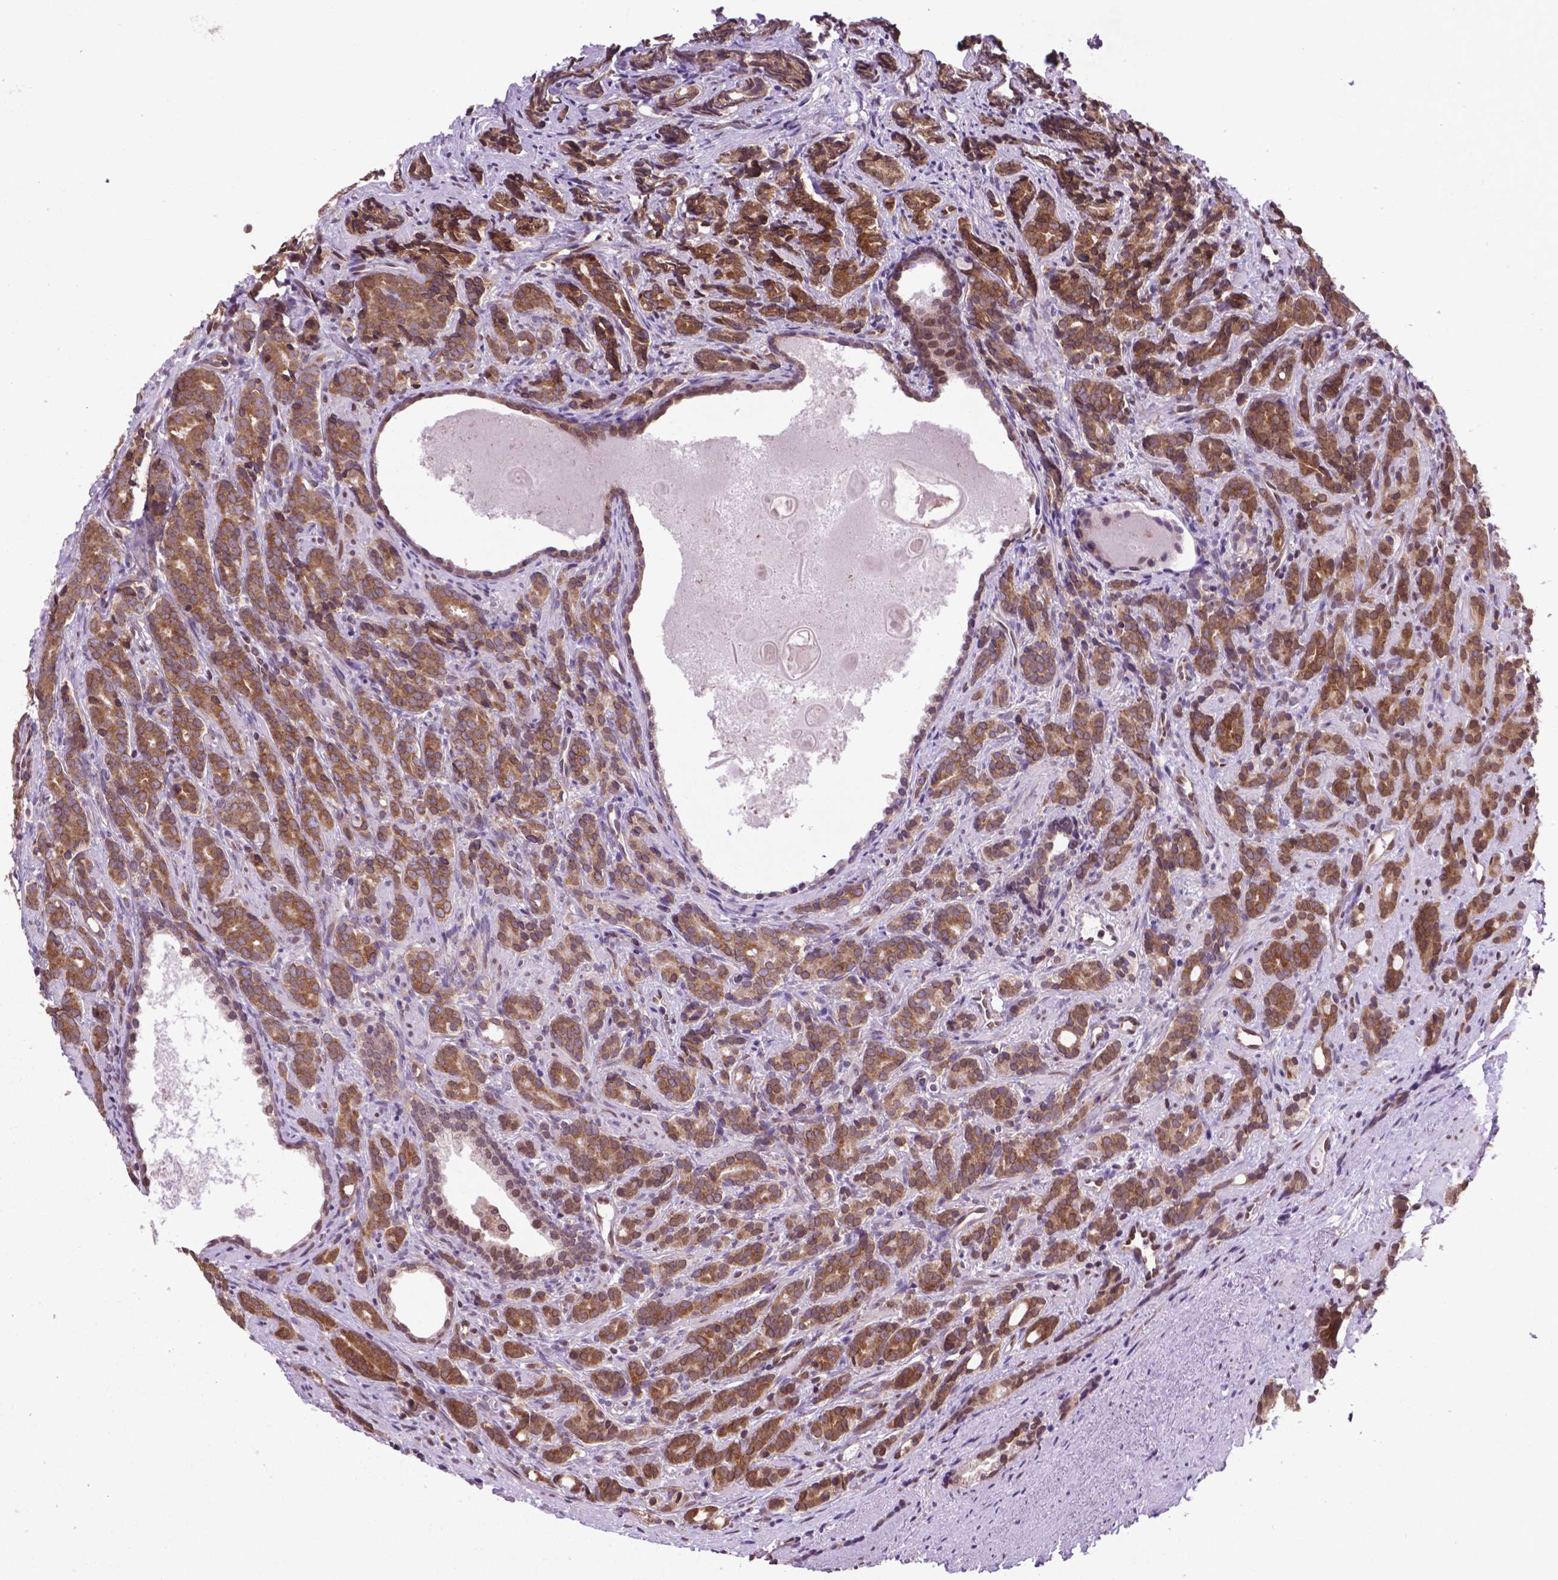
{"staining": {"intensity": "moderate", "quantity": ">75%", "location": "cytoplasmic/membranous,nuclear"}, "tissue": "prostate cancer", "cell_type": "Tumor cells", "image_type": "cancer", "snomed": [{"axis": "morphology", "description": "Adenocarcinoma, High grade"}, {"axis": "topography", "description": "Prostate"}], "caption": "Immunohistochemistry (IHC) of prostate cancer shows medium levels of moderate cytoplasmic/membranous and nuclear positivity in approximately >75% of tumor cells. Using DAB (brown) and hematoxylin (blue) stains, captured at high magnification using brightfield microscopy.", "gene": "WDR83OS", "patient": {"sex": "male", "age": 84}}